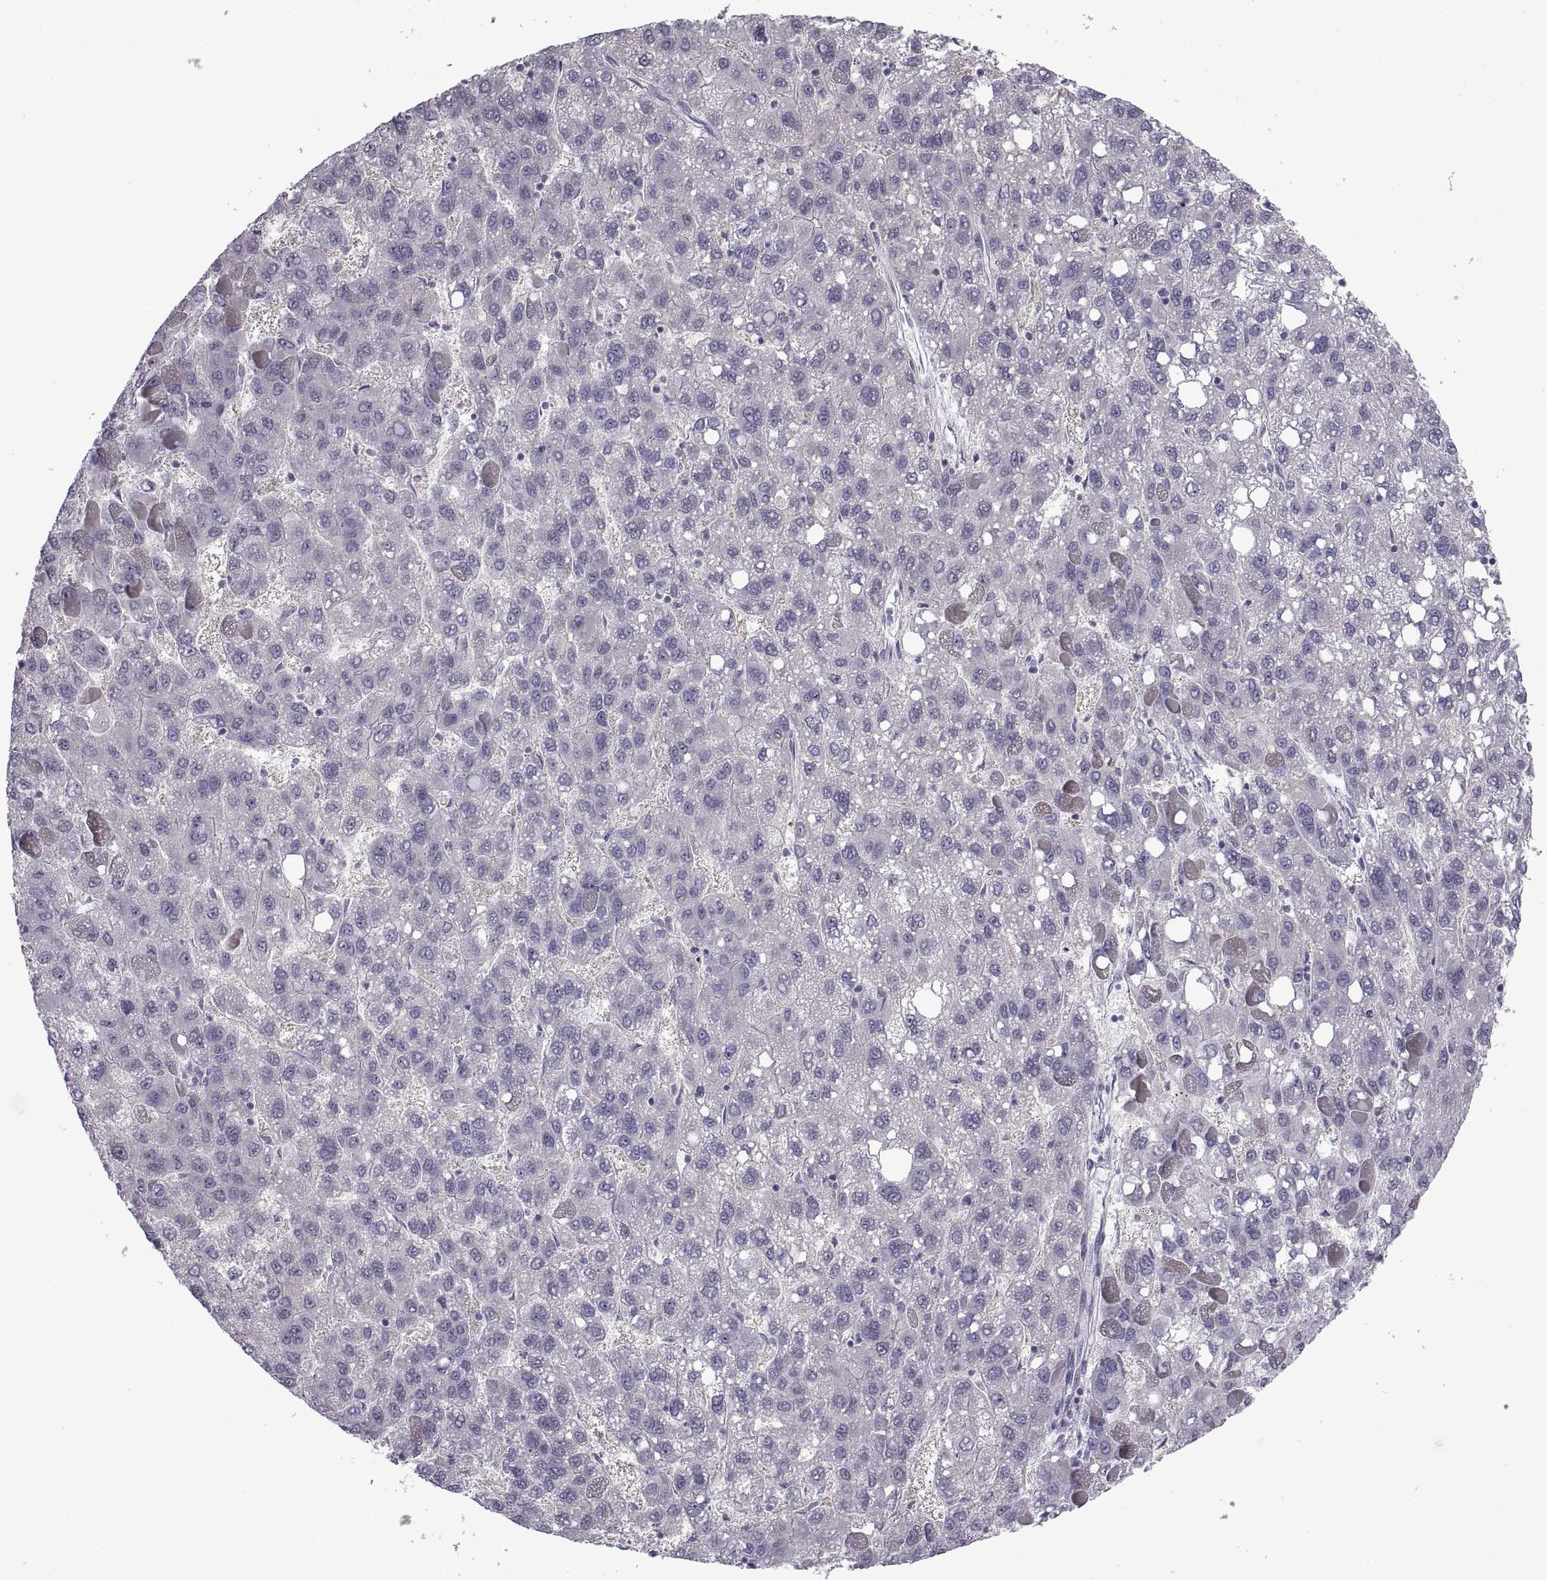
{"staining": {"intensity": "negative", "quantity": "none", "location": "none"}, "tissue": "liver cancer", "cell_type": "Tumor cells", "image_type": "cancer", "snomed": [{"axis": "morphology", "description": "Carcinoma, Hepatocellular, NOS"}, {"axis": "topography", "description": "Liver"}], "caption": "A high-resolution histopathology image shows IHC staining of liver cancer, which demonstrates no significant positivity in tumor cells. (DAB (3,3'-diaminobenzidine) immunohistochemistry visualized using brightfield microscopy, high magnification).", "gene": "BSPH1", "patient": {"sex": "female", "age": 82}}